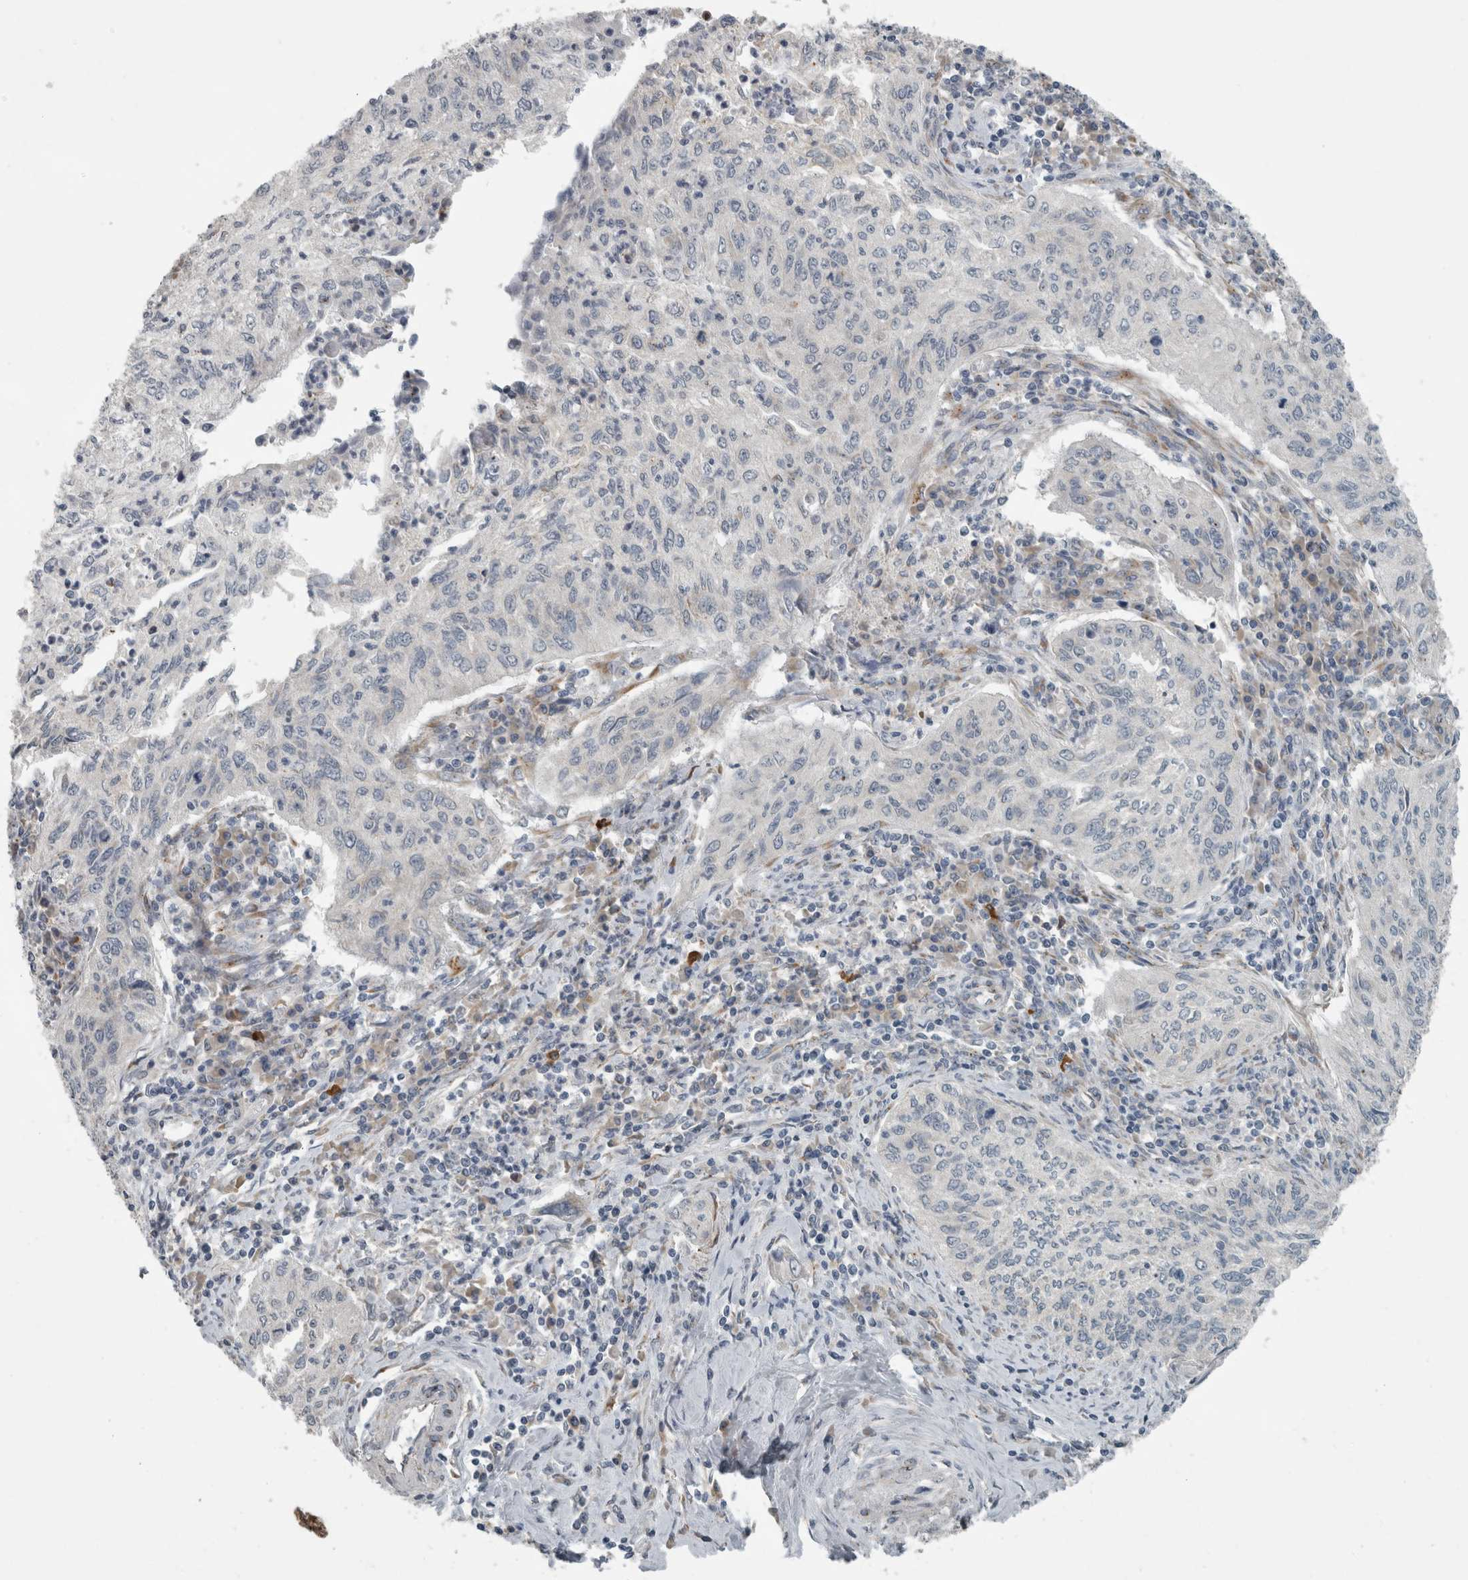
{"staining": {"intensity": "negative", "quantity": "none", "location": "none"}, "tissue": "cervical cancer", "cell_type": "Tumor cells", "image_type": "cancer", "snomed": [{"axis": "morphology", "description": "Squamous cell carcinoma, NOS"}, {"axis": "topography", "description": "Cervix"}], "caption": "The IHC micrograph has no significant positivity in tumor cells of cervical cancer tissue. Brightfield microscopy of immunohistochemistry (IHC) stained with DAB (3,3'-diaminobenzidine) (brown) and hematoxylin (blue), captured at high magnification.", "gene": "KIF1C", "patient": {"sex": "female", "age": 30}}